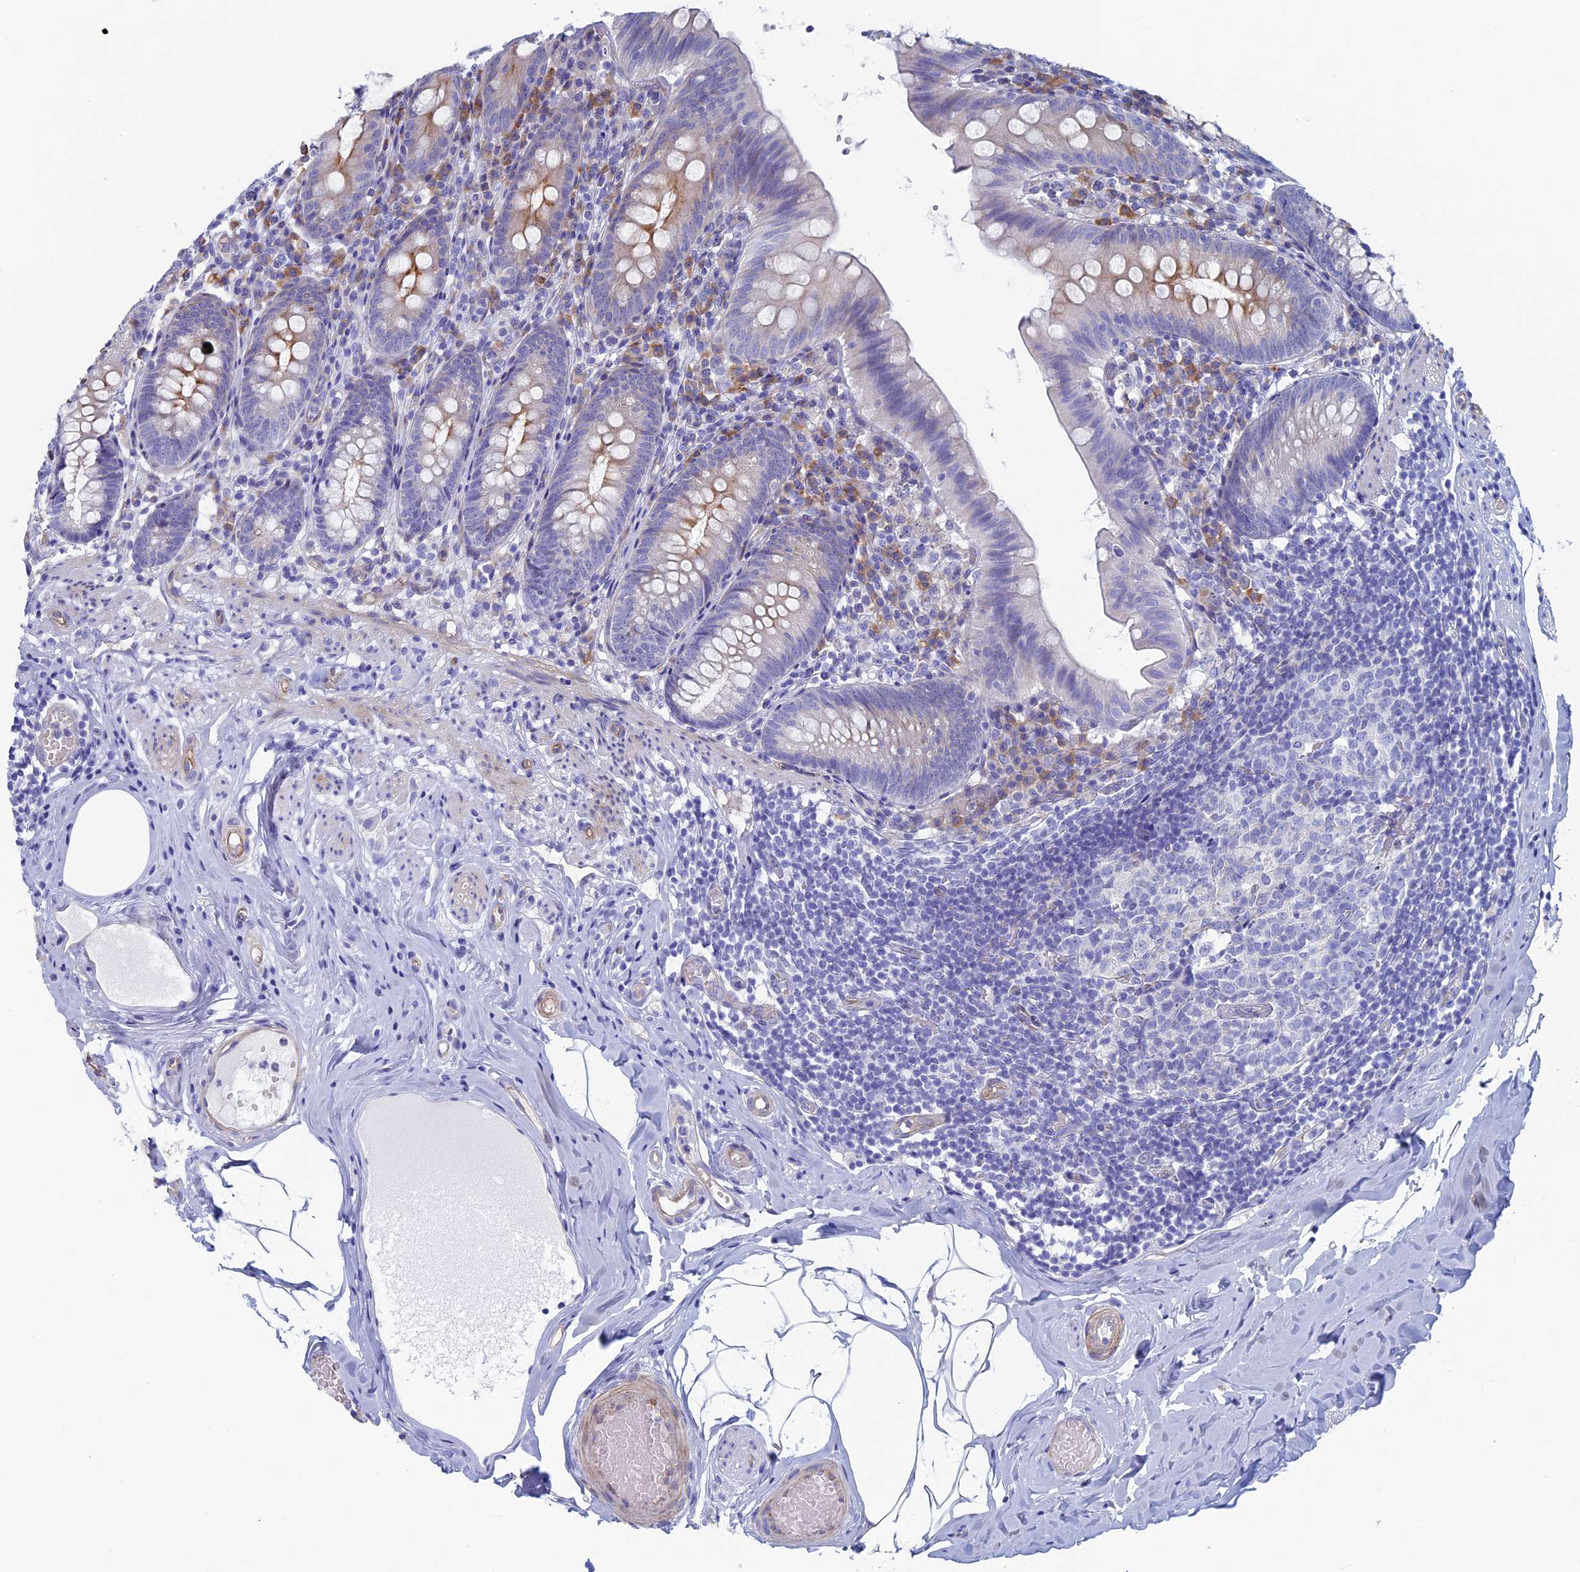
{"staining": {"intensity": "weak", "quantity": "<25%", "location": "cytoplasmic/membranous"}, "tissue": "appendix", "cell_type": "Glandular cells", "image_type": "normal", "snomed": [{"axis": "morphology", "description": "Normal tissue, NOS"}, {"axis": "topography", "description": "Appendix"}], "caption": "IHC of unremarkable appendix exhibits no positivity in glandular cells.", "gene": "MAGEB6", "patient": {"sex": "male", "age": 55}}